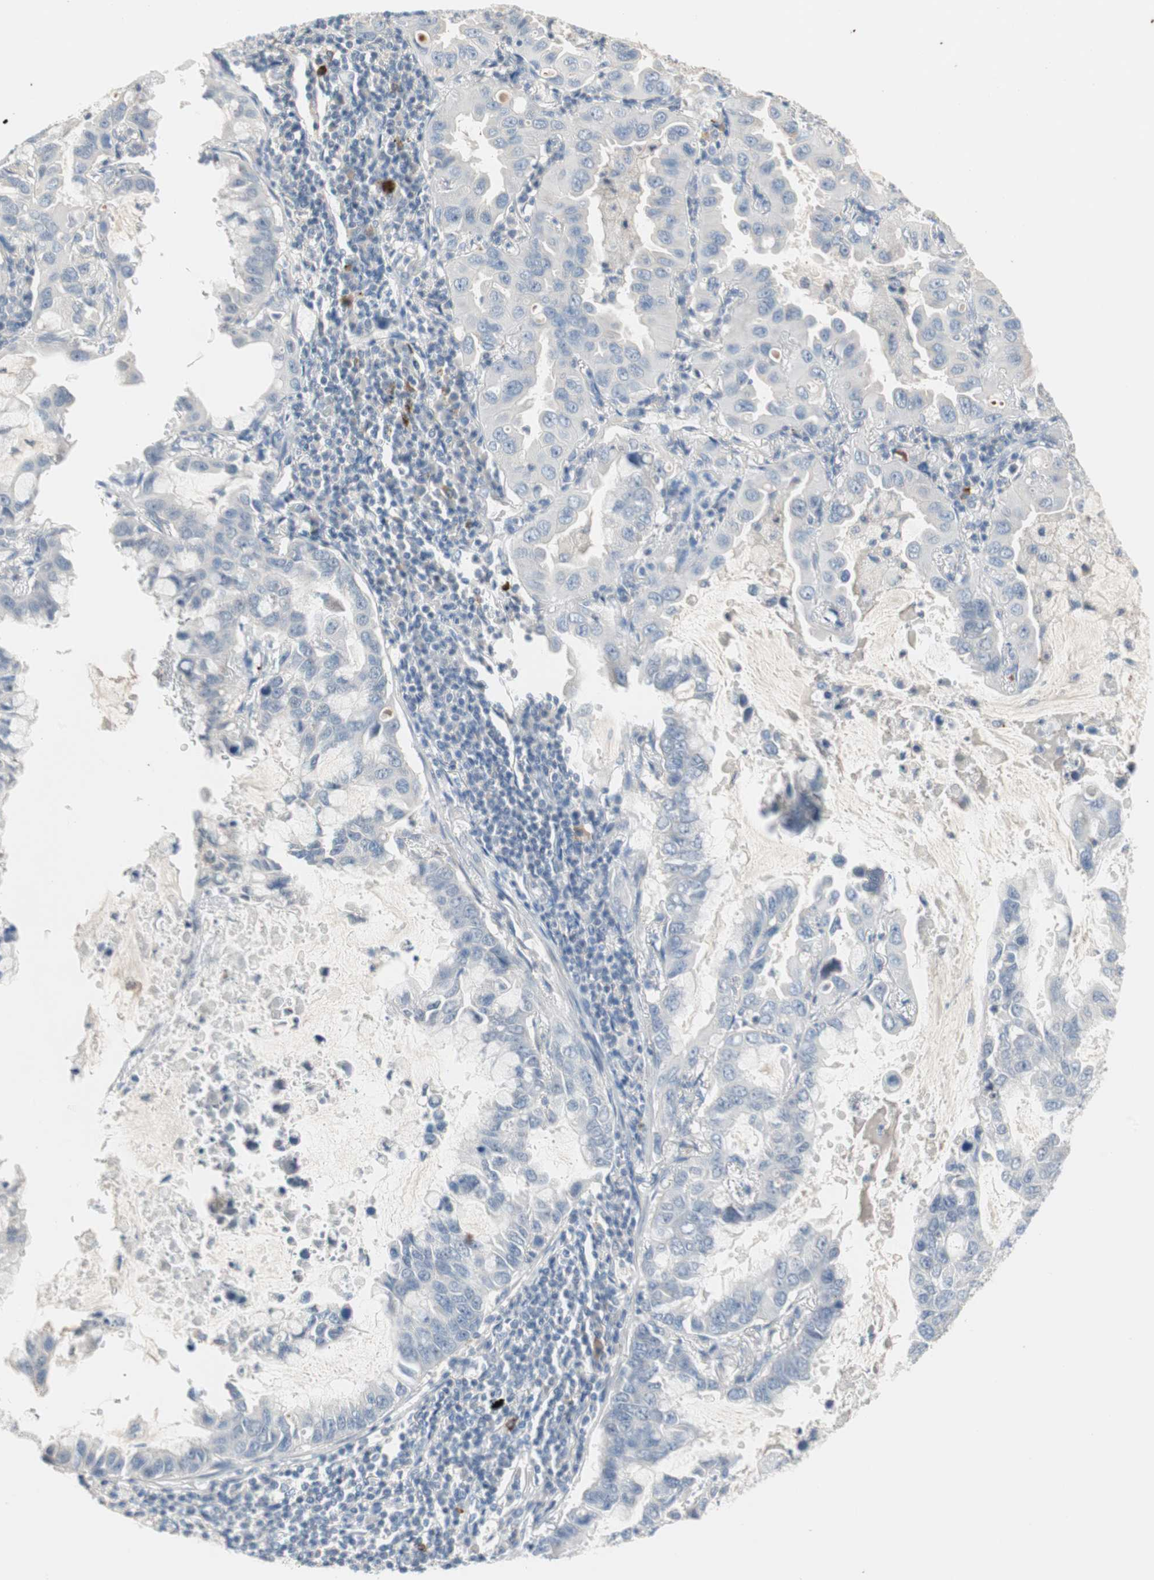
{"staining": {"intensity": "negative", "quantity": "none", "location": "none"}, "tissue": "lung cancer", "cell_type": "Tumor cells", "image_type": "cancer", "snomed": [{"axis": "morphology", "description": "Adenocarcinoma, NOS"}, {"axis": "topography", "description": "Lung"}], "caption": "A high-resolution micrograph shows immunohistochemistry staining of lung cancer (adenocarcinoma), which exhibits no significant expression in tumor cells.", "gene": "PDZK1", "patient": {"sex": "male", "age": 64}}